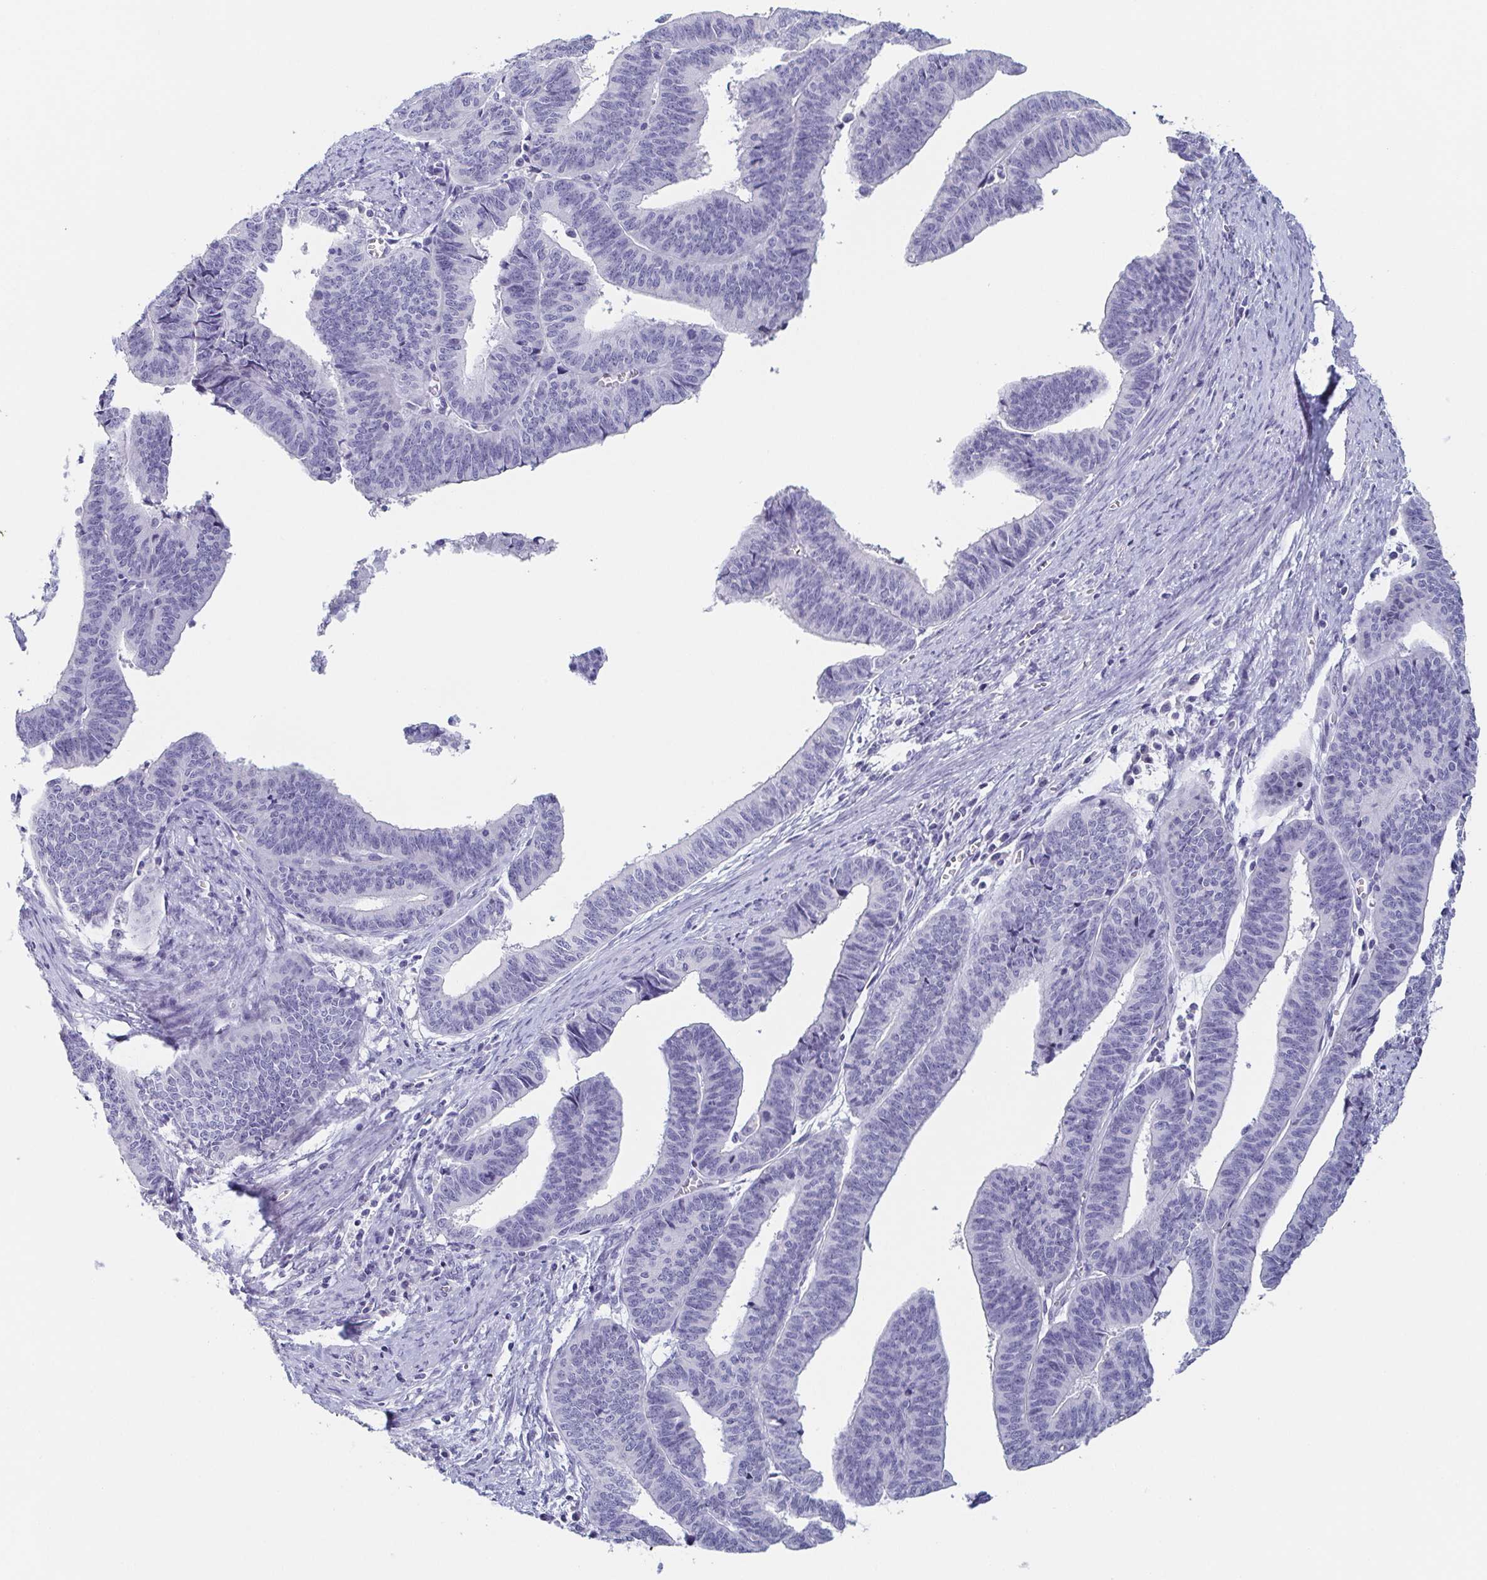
{"staining": {"intensity": "negative", "quantity": "none", "location": "none"}, "tissue": "endometrial cancer", "cell_type": "Tumor cells", "image_type": "cancer", "snomed": [{"axis": "morphology", "description": "Adenocarcinoma, NOS"}, {"axis": "topography", "description": "Endometrium"}], "caption": "Immunohistochemical staining of human endometrial cancer shows no significant positivity in tumor cells.", "gene": "ITLN1", "patient": {"sex": "female", "age": 65}}